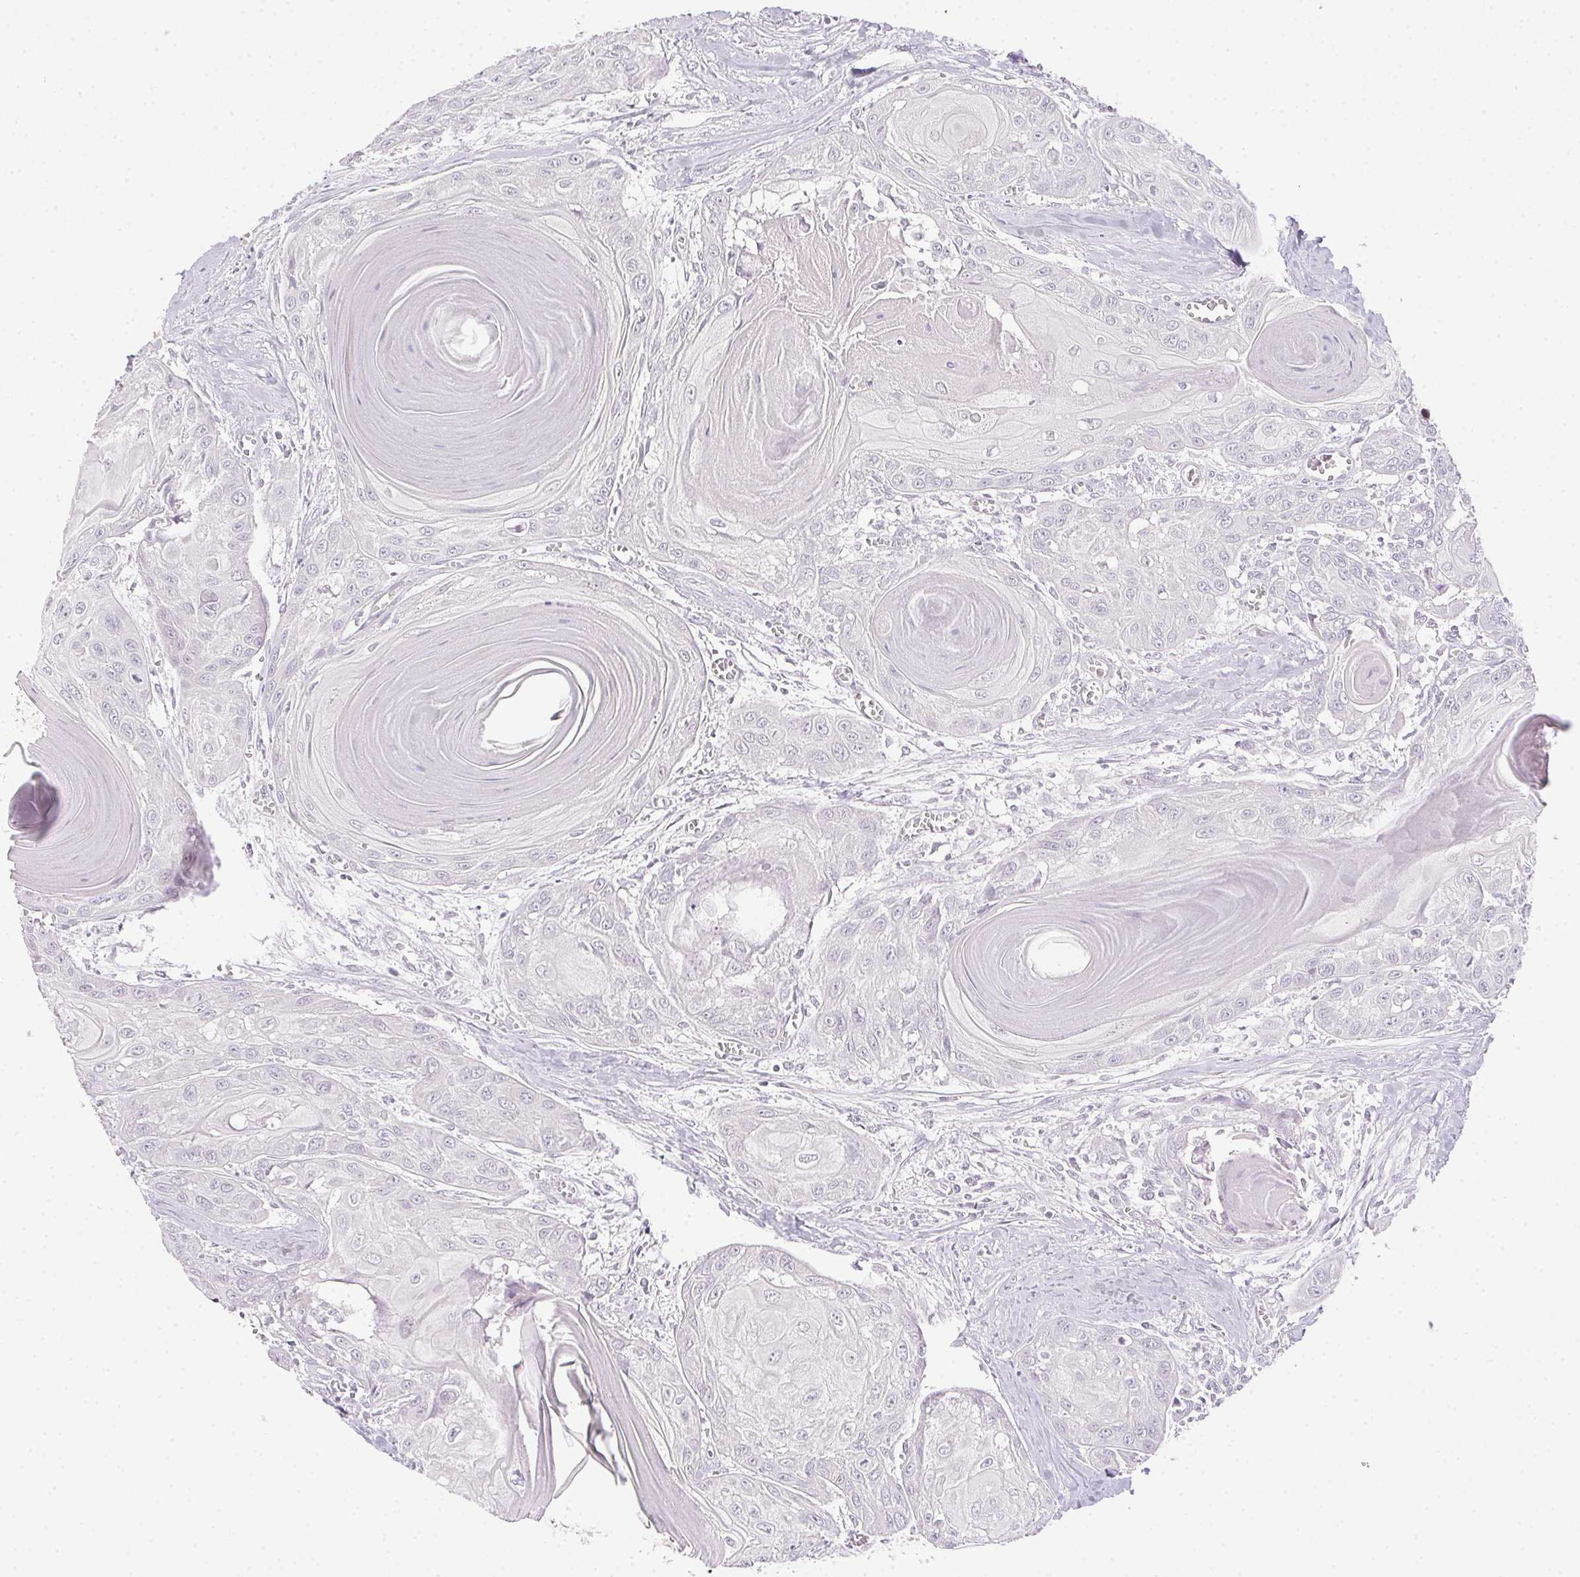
{"staining": {"intensity": "negative", "quantity": "none", "location": "none"}, "tissue": "head and neck cancer", "cell_type": "Tumor cells", "image_type": "cancer", "snomed": [{"axis": "morphology", "description": "Squamous cell carcinoma, NOS"}, {"axis": "topography", "description": "Oral tissue"}, {"axis": "topography", "description": "Head-Neck"}], "caption": "Tumor cells are negative for brown protein staining in head and neck squamous cell carcinoma.", "gene": "BATF2", "patient": {"sex": "male", "age": 71}}